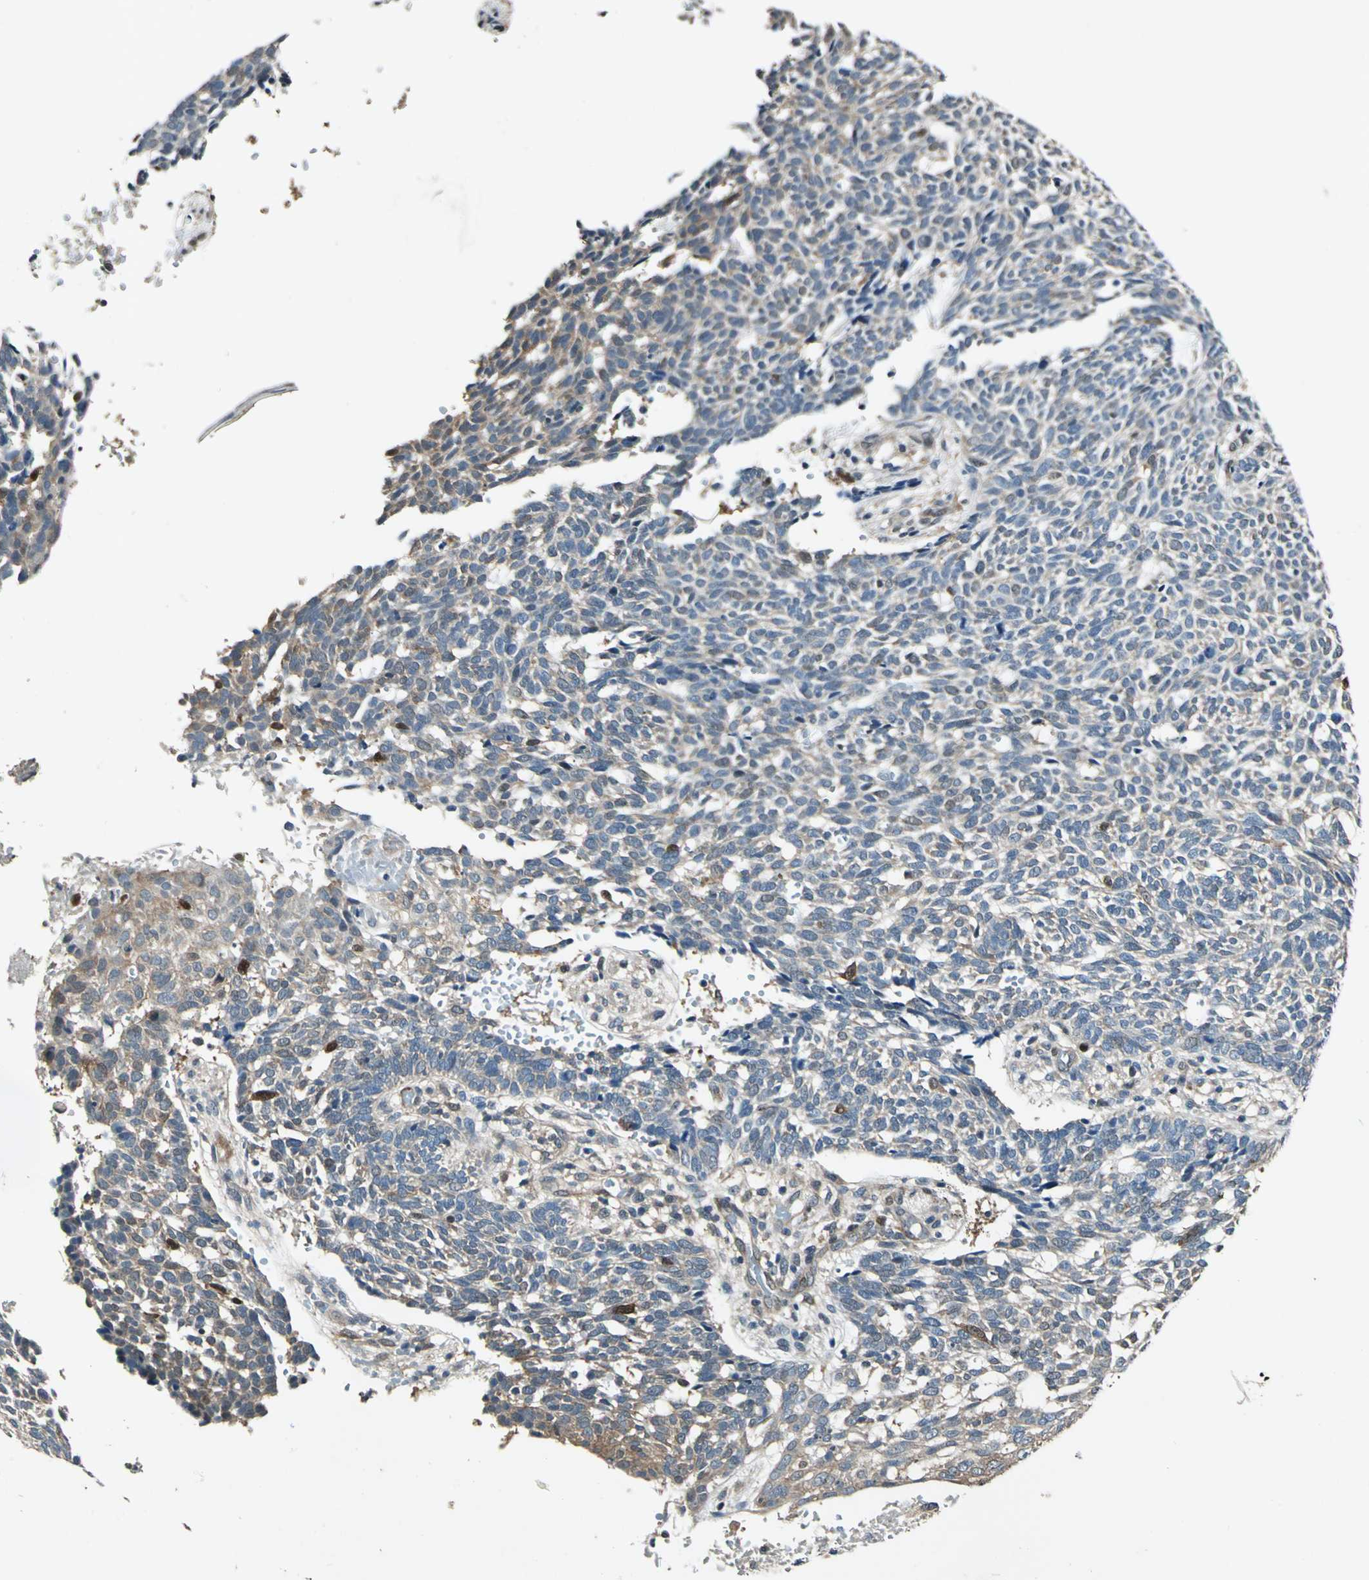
{"staining": {"intensity": "weak", "quantity": ">75%", "location": "cytoplasmic/membranous"}, "tissue": "skin cancer", "cell_type": "Tumor cells", "image_type": "cancer", "snomed": [{"axis": "morphology", "description": "Normal tissue, NOS"}, {"axis": "morphology", "description": "Basal cell carcinoma"}, {"axis": "topography", "description": "Skin"}], "caption": "Immunohistochemistry image of skin cancer (basal cell carcinoma) stained for a protein (brown), which shows low levels of weak cytoplasmic/membranous positivity in approximately >75% of tumor cells.", "gene": "RRM2B", "patient": {"sex": "male", "age": 87}}